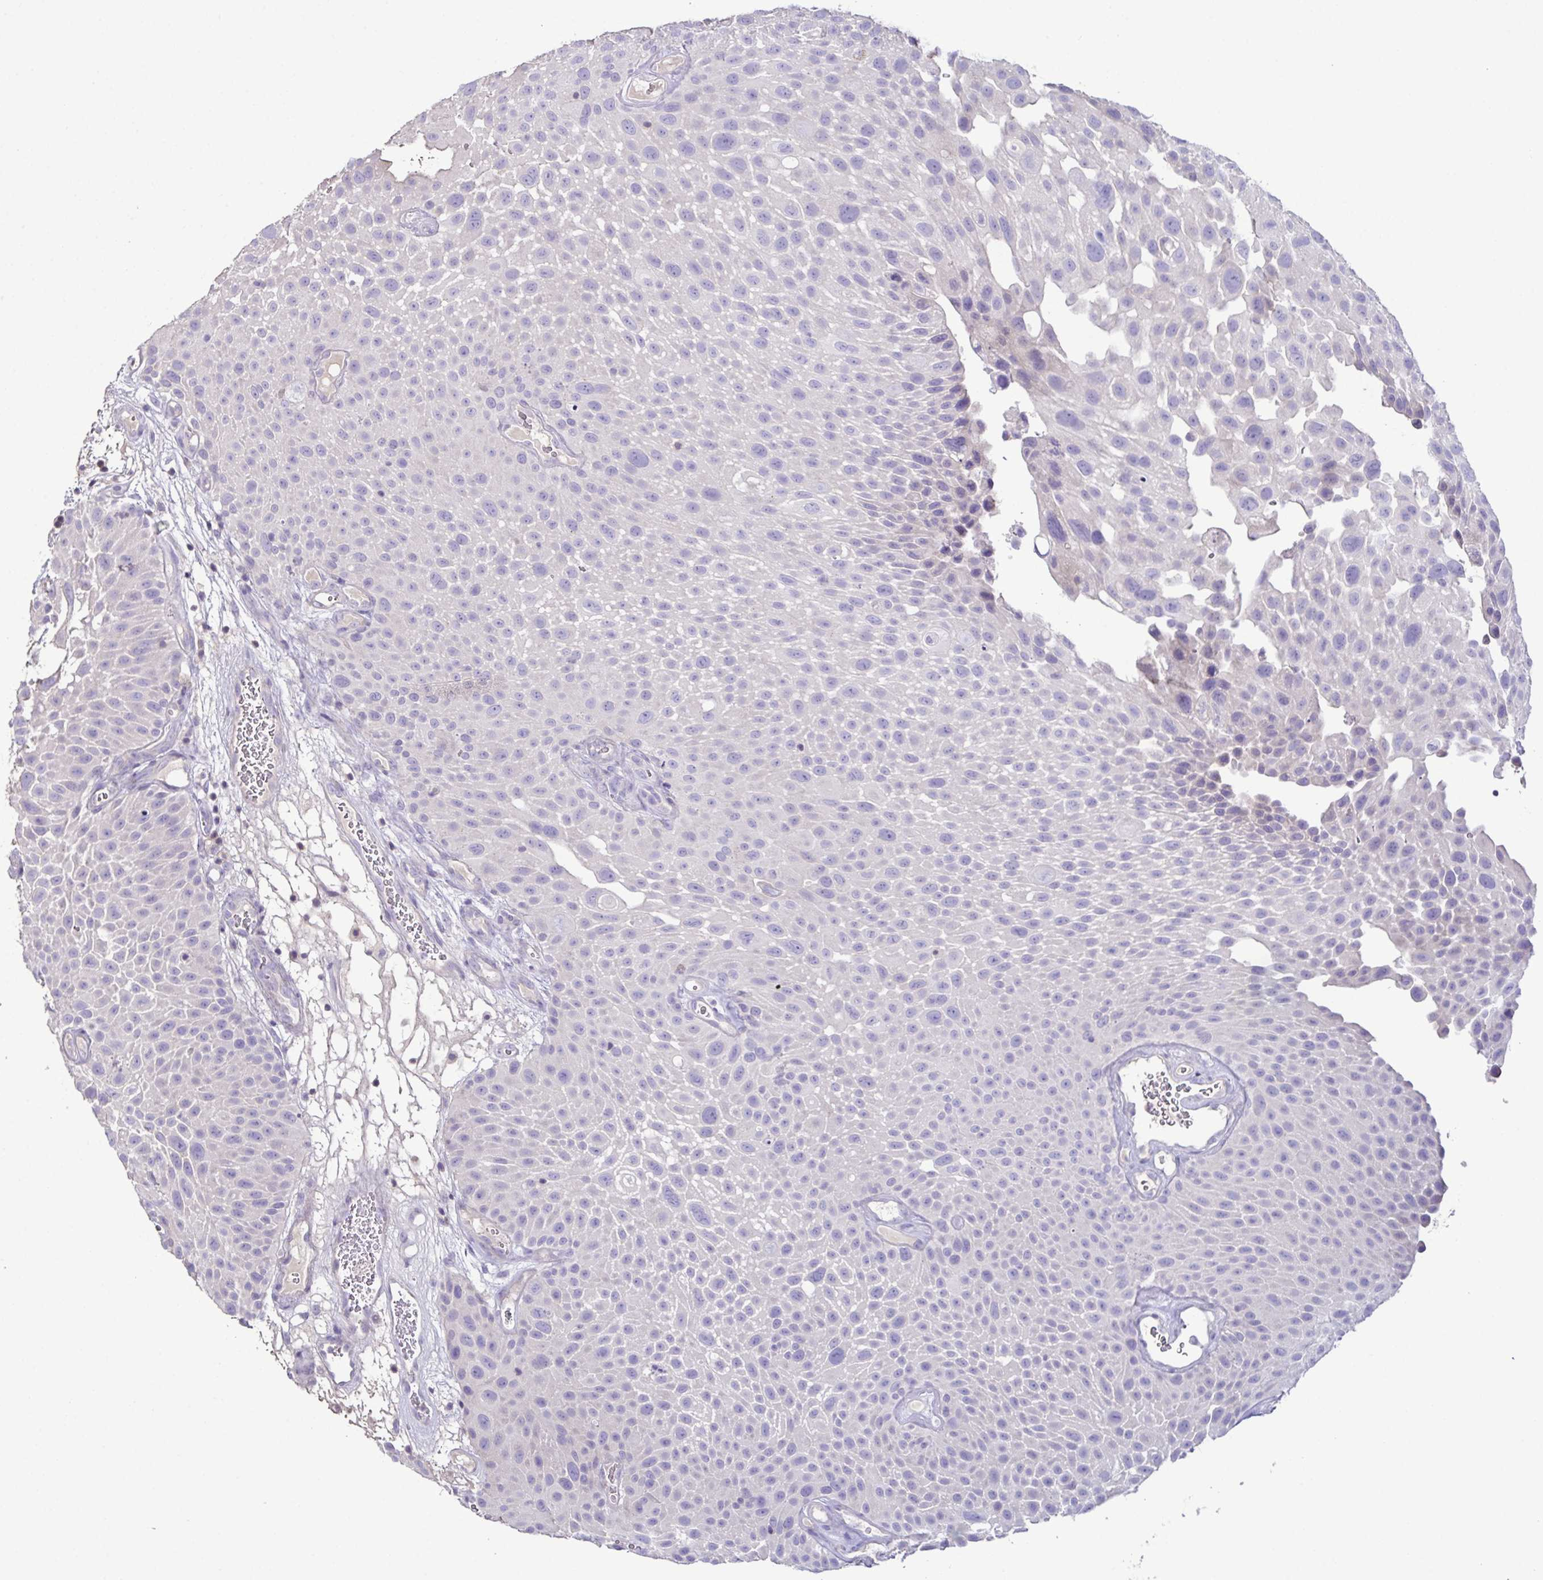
{"staining": {"intensity": "negative", "quantity": "none", "location": "none"}, "tissue": "urothelial cancer", "cell_type": "Tumor cells", "image_type": "cancer", "snomed": [{"axis": "morphology", "description": "Urothelial carcinoma, Low grade"}, {"axis": "topography", "description": "Urinary bladder"}], "caption": "Human urothelial carcinoma (low-grade) stained for a protein using immunohistochemistry (IHC) demonstrates no positivity in tumor cells.", "gene": "MARCO", "patient": {"sex": "male", "age": 72}}